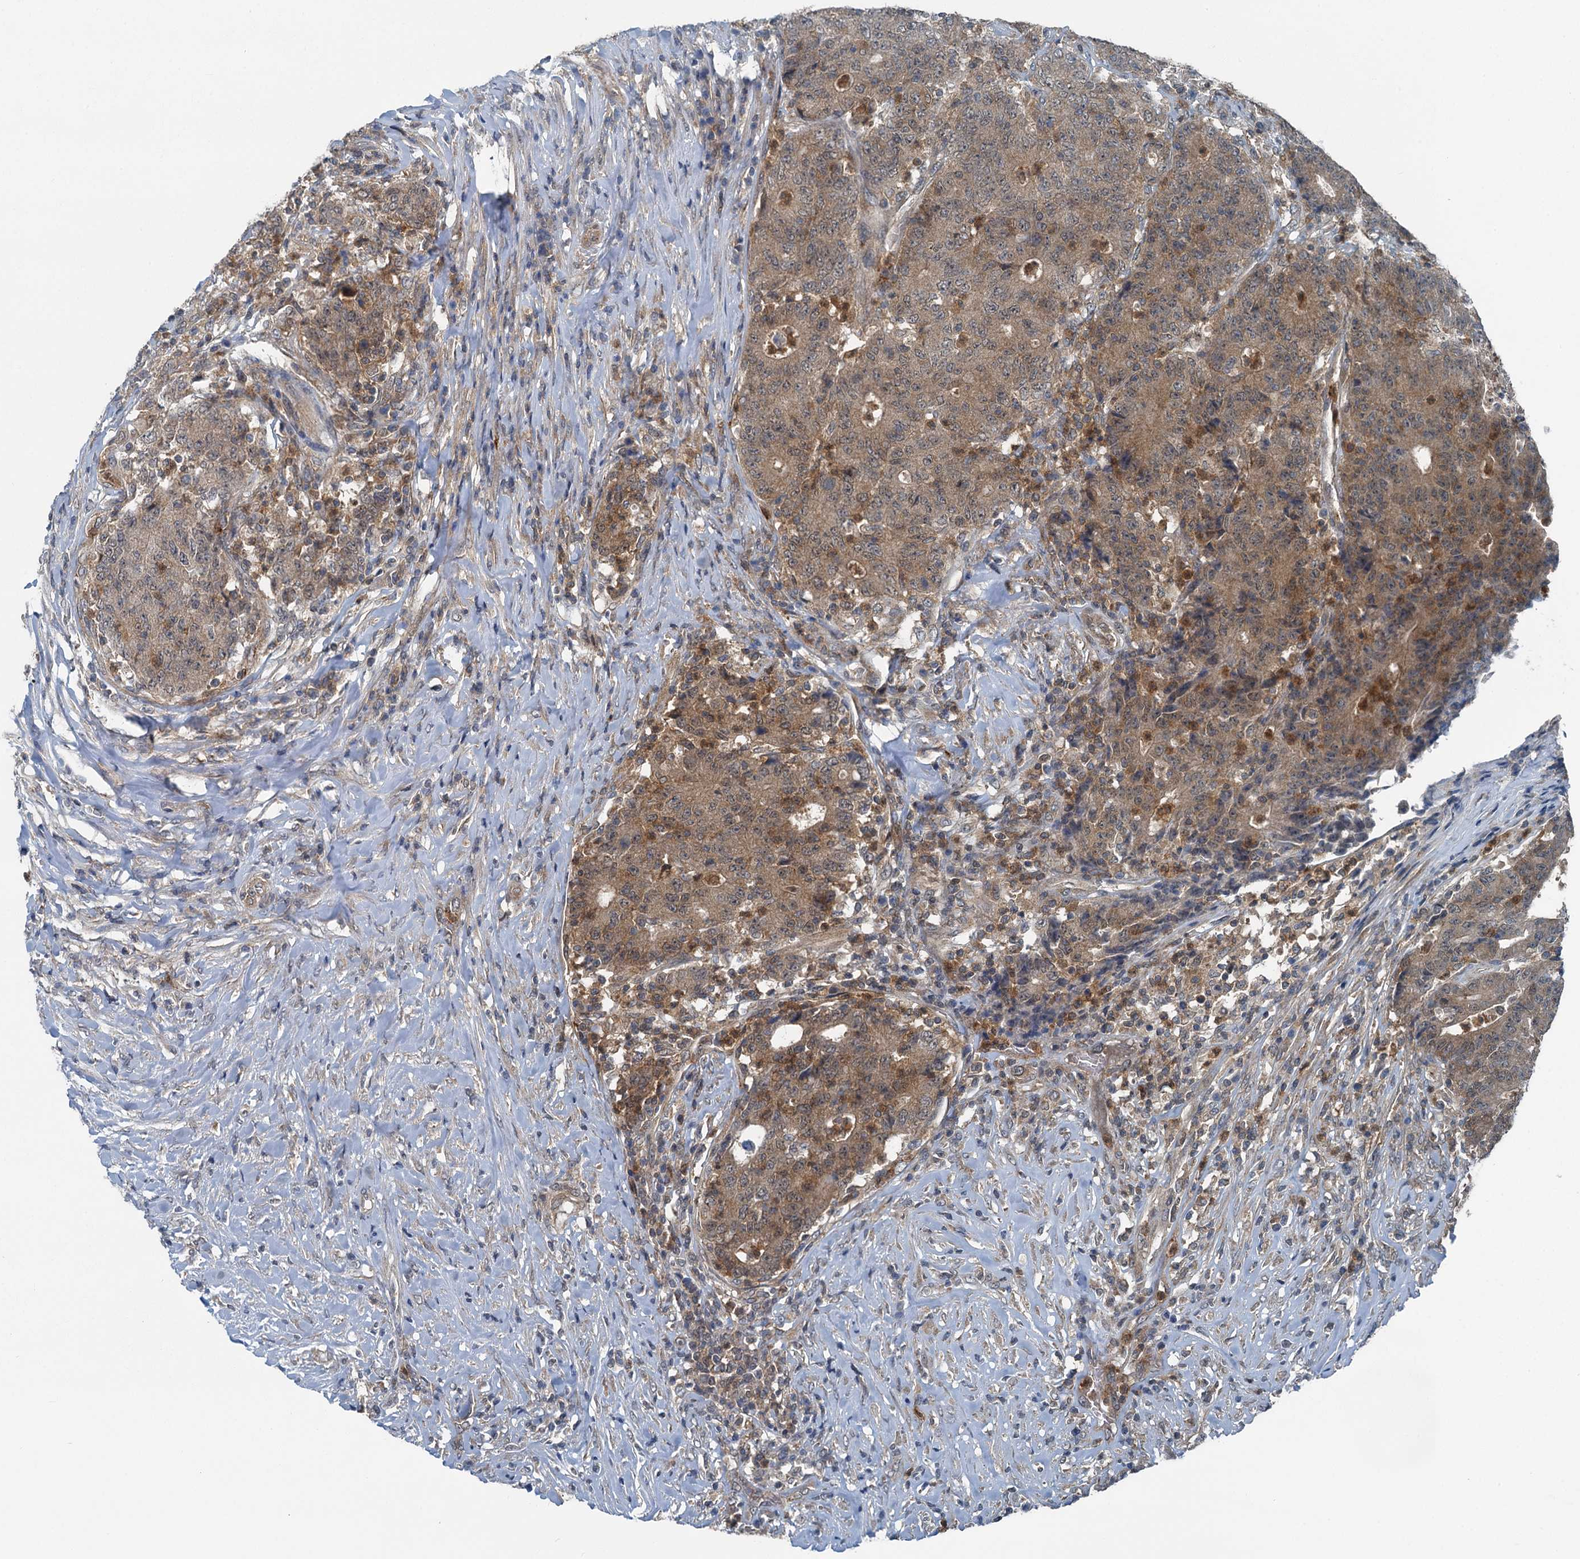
{"staining": {"intensity": "moderate", "quantity": ">75%", "location": "cytoplasmic/membranous"}, "tissue": "colorectal cancer", "cell_type": "Tumor cells", "image_type": "cancer", "snomed": [{"axis": "morphology", "description": "Adenocarcinoma, NOS"}, {"axis": "topography", "description": "Colon"}], "caption": "Protein analysis of colorectal cancer (adenocarcinoma) tissue exhibits moderate cytoplasmic/membranous expression in approximately >75% of tumor cells.", "gene": "GCLM", "patient": {"sex": "female", "age": 75}}